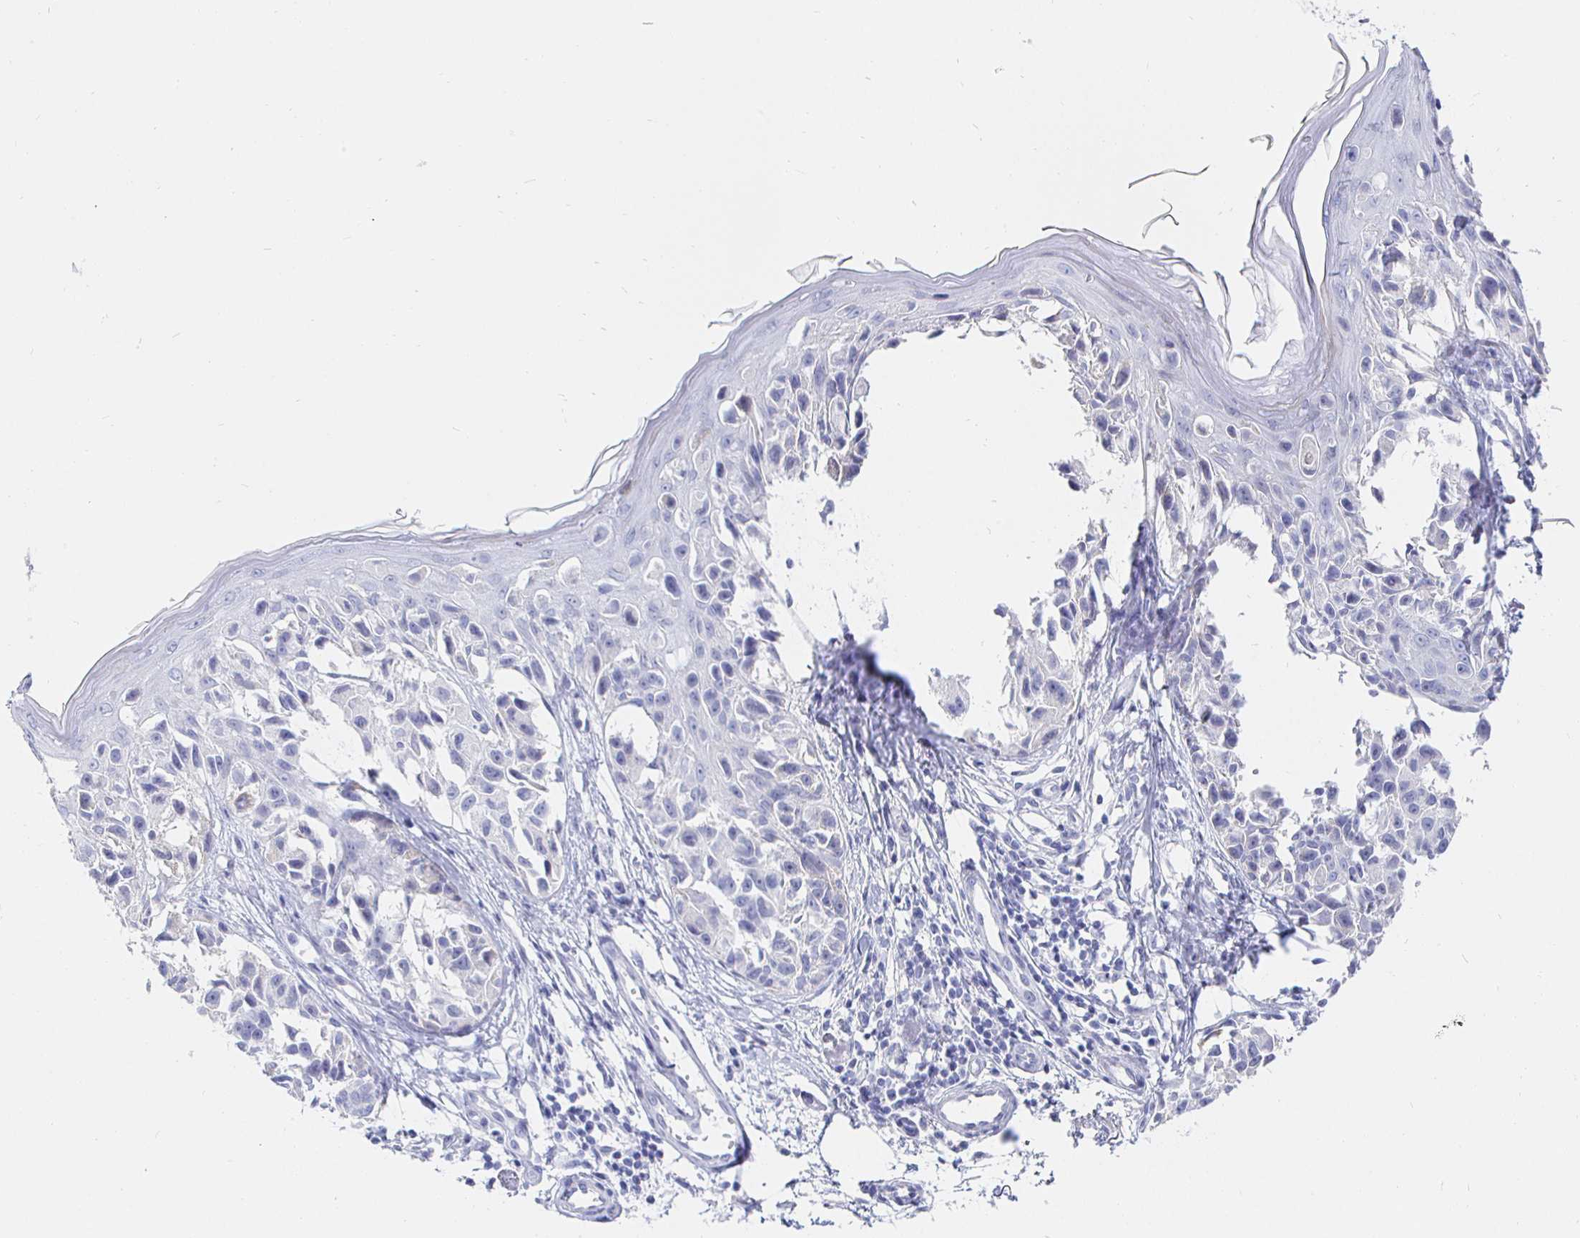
{"staining": {"intensity": "negative", "quantity": "none", "location": "none"}, "tissue": "melanoma", "cell_type": "Tumor cells", "image_type": "cancer", "snomed": [{"axis": "morphology", "description": "Malignant melanoma, NOS"}, {"axis": "topography", "description": "Skin"}], "caption": "DAB immunohistochemical staining of human melanoma shows no significant staining in tumor cells. (Immunohistochemistry (ihc), brightfield microscopy, high magnification).", "gene": "CR2", "patient": {"sex": "male", "age": 73}}